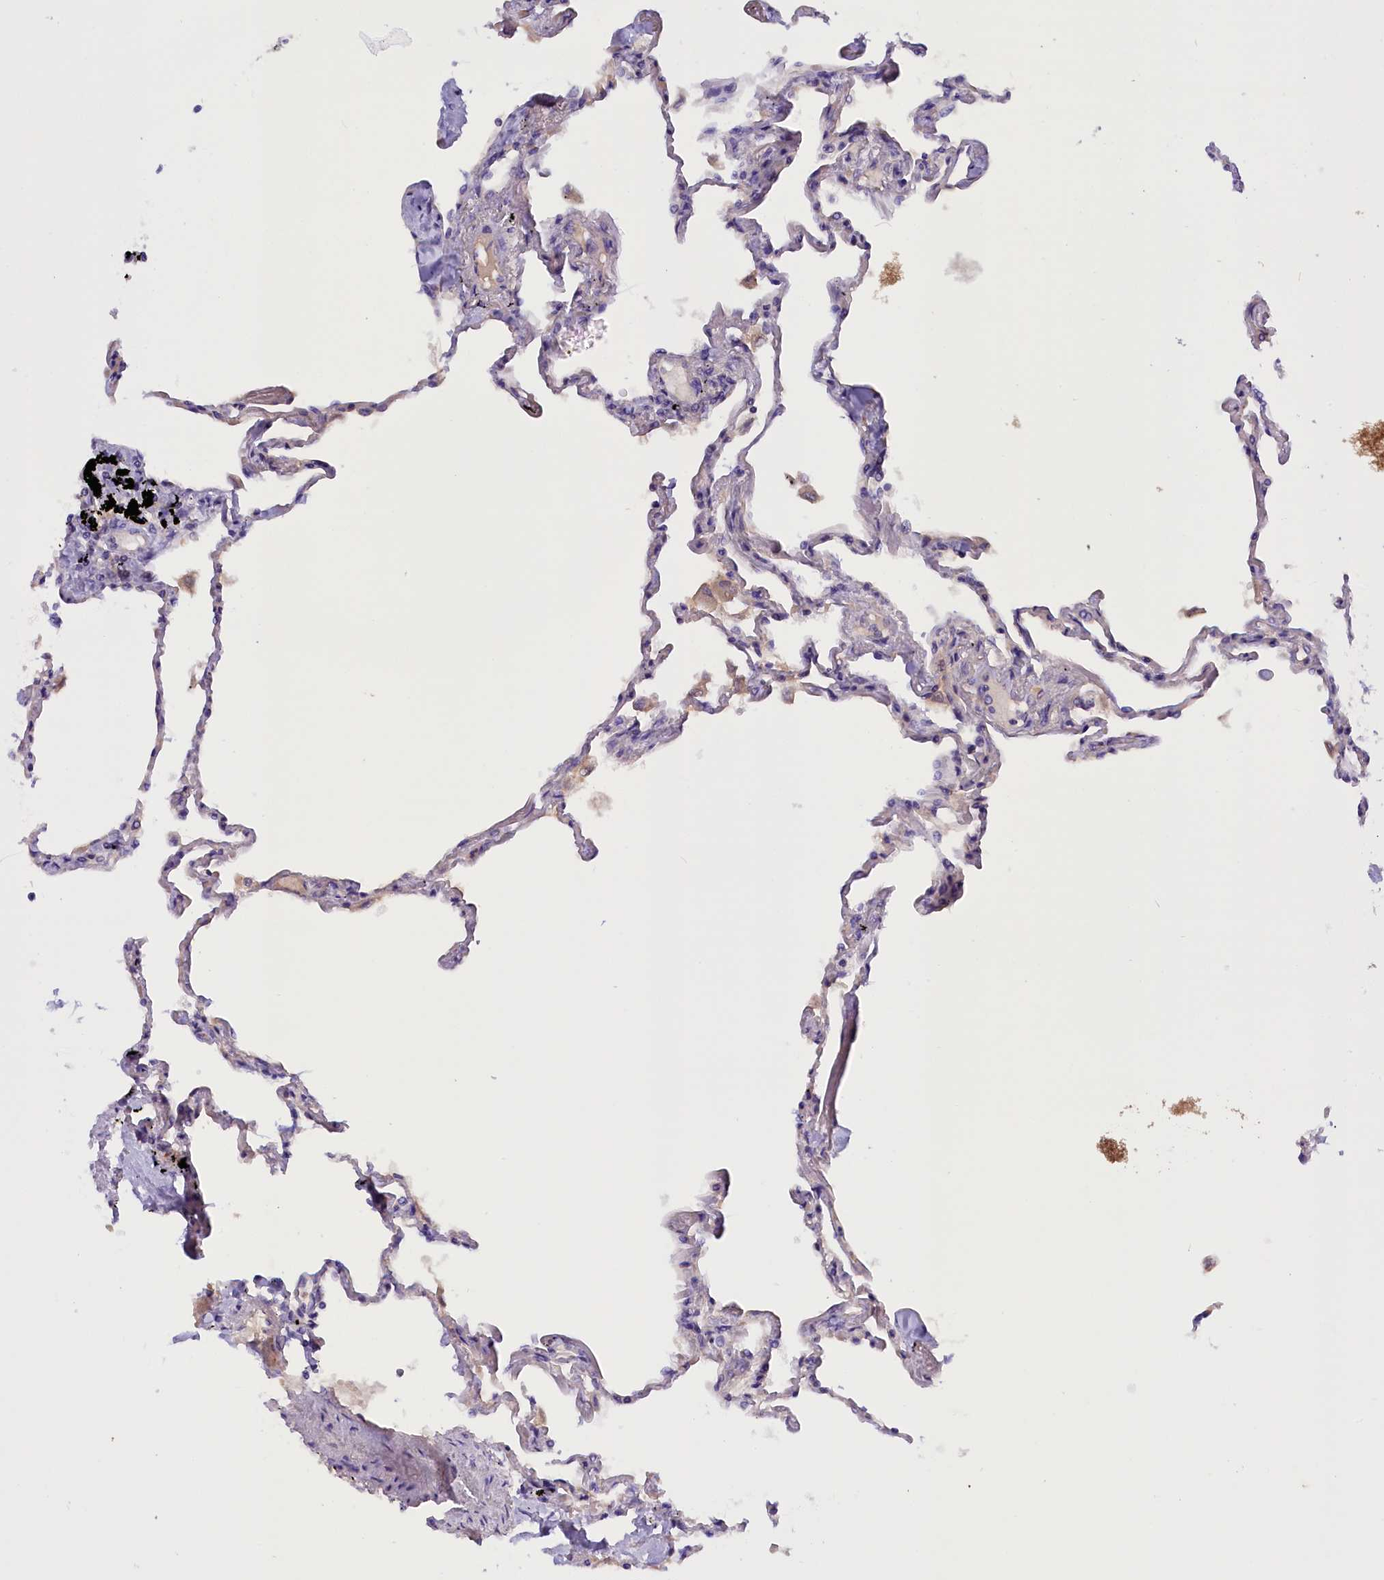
{"staining": {"intensity": "negative", "quantity": "none", "location": "none"}, "tissue": "lung", "cell_type": "Alveolar cells", "image_type": "normal", "snomed": [{"axis": "morphology", "description": "Normal tissue, NOS"}, {"axis": "topography", "description": "Lung"}], "caption": "Alveolar cells show no significant expression in unremarkable lung. (DAB immunohistochemistry (IHC) with hematoxylin counter stain).", "gene": "CCDC32", "patient": {"sex": "female", "age": 67}}